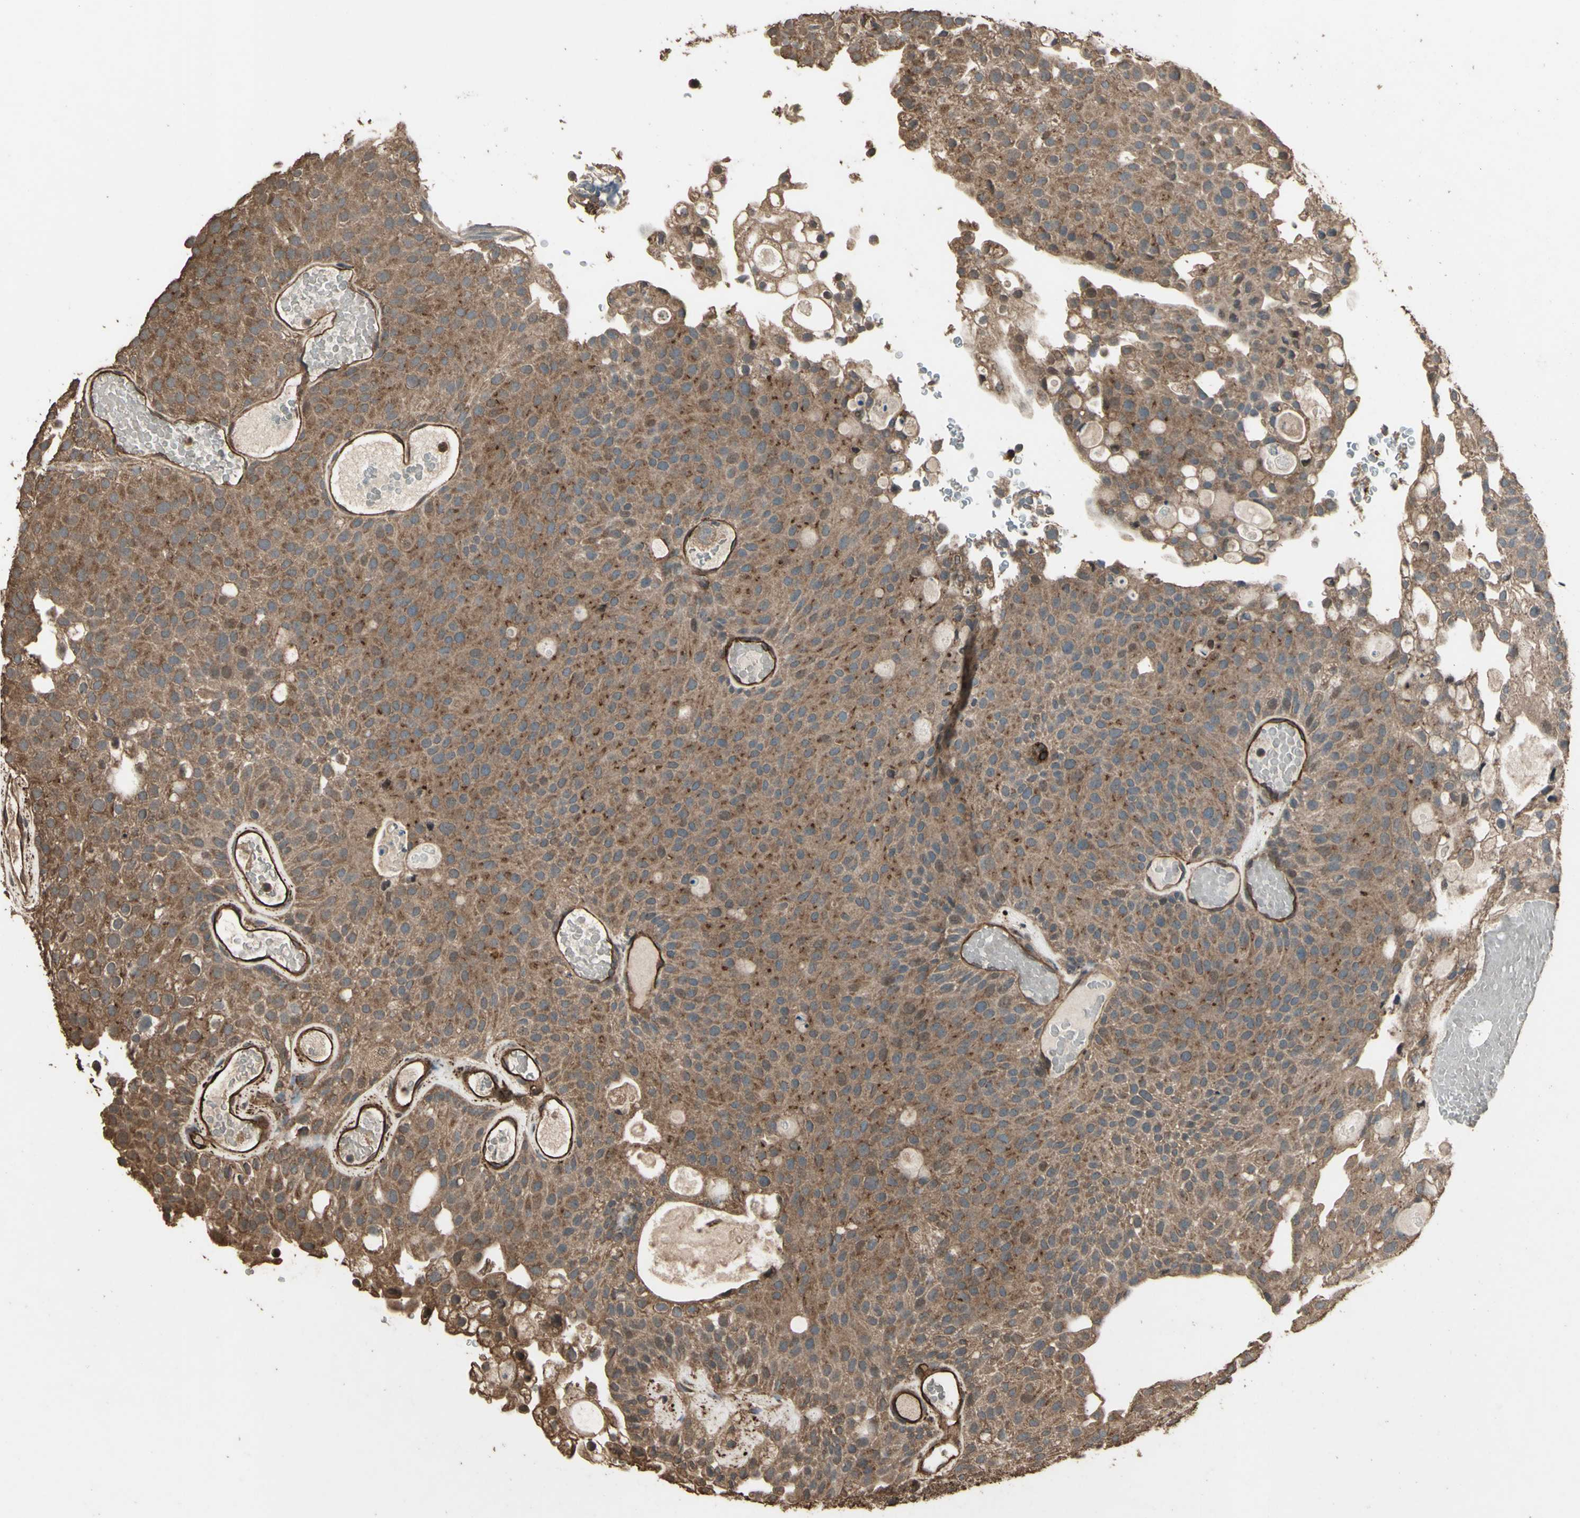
{"staining": {"intensity": "moderate", "quantity": ">75%", "location": "cytoplasmic/membranous"}, "tissue": "urothelial cancer", "cell_type": "Tumor cells", "image_type": "cancer", "snomed": [{"axis": "morphology", "description": "Urothelial carcinoma, Low grade"}, {"axis": "topography", "description": "Urinary bladder"}], "caption": "Immunohistochemistry staining of urothelial cancer, which exhibits medium levels of moderate cytoplasmic/membranous expression in about >75% of tumor cells indicating moderate cytoplasmic/membranous protein positivity. The staining was performed using DAB (3,3'-diaminobenzidine) (brown) for protein detection and nuclei were counterstained in hematoxylin (blue).", "gene": "TSPO", "patient": {"sex": "male", "age": 78}}